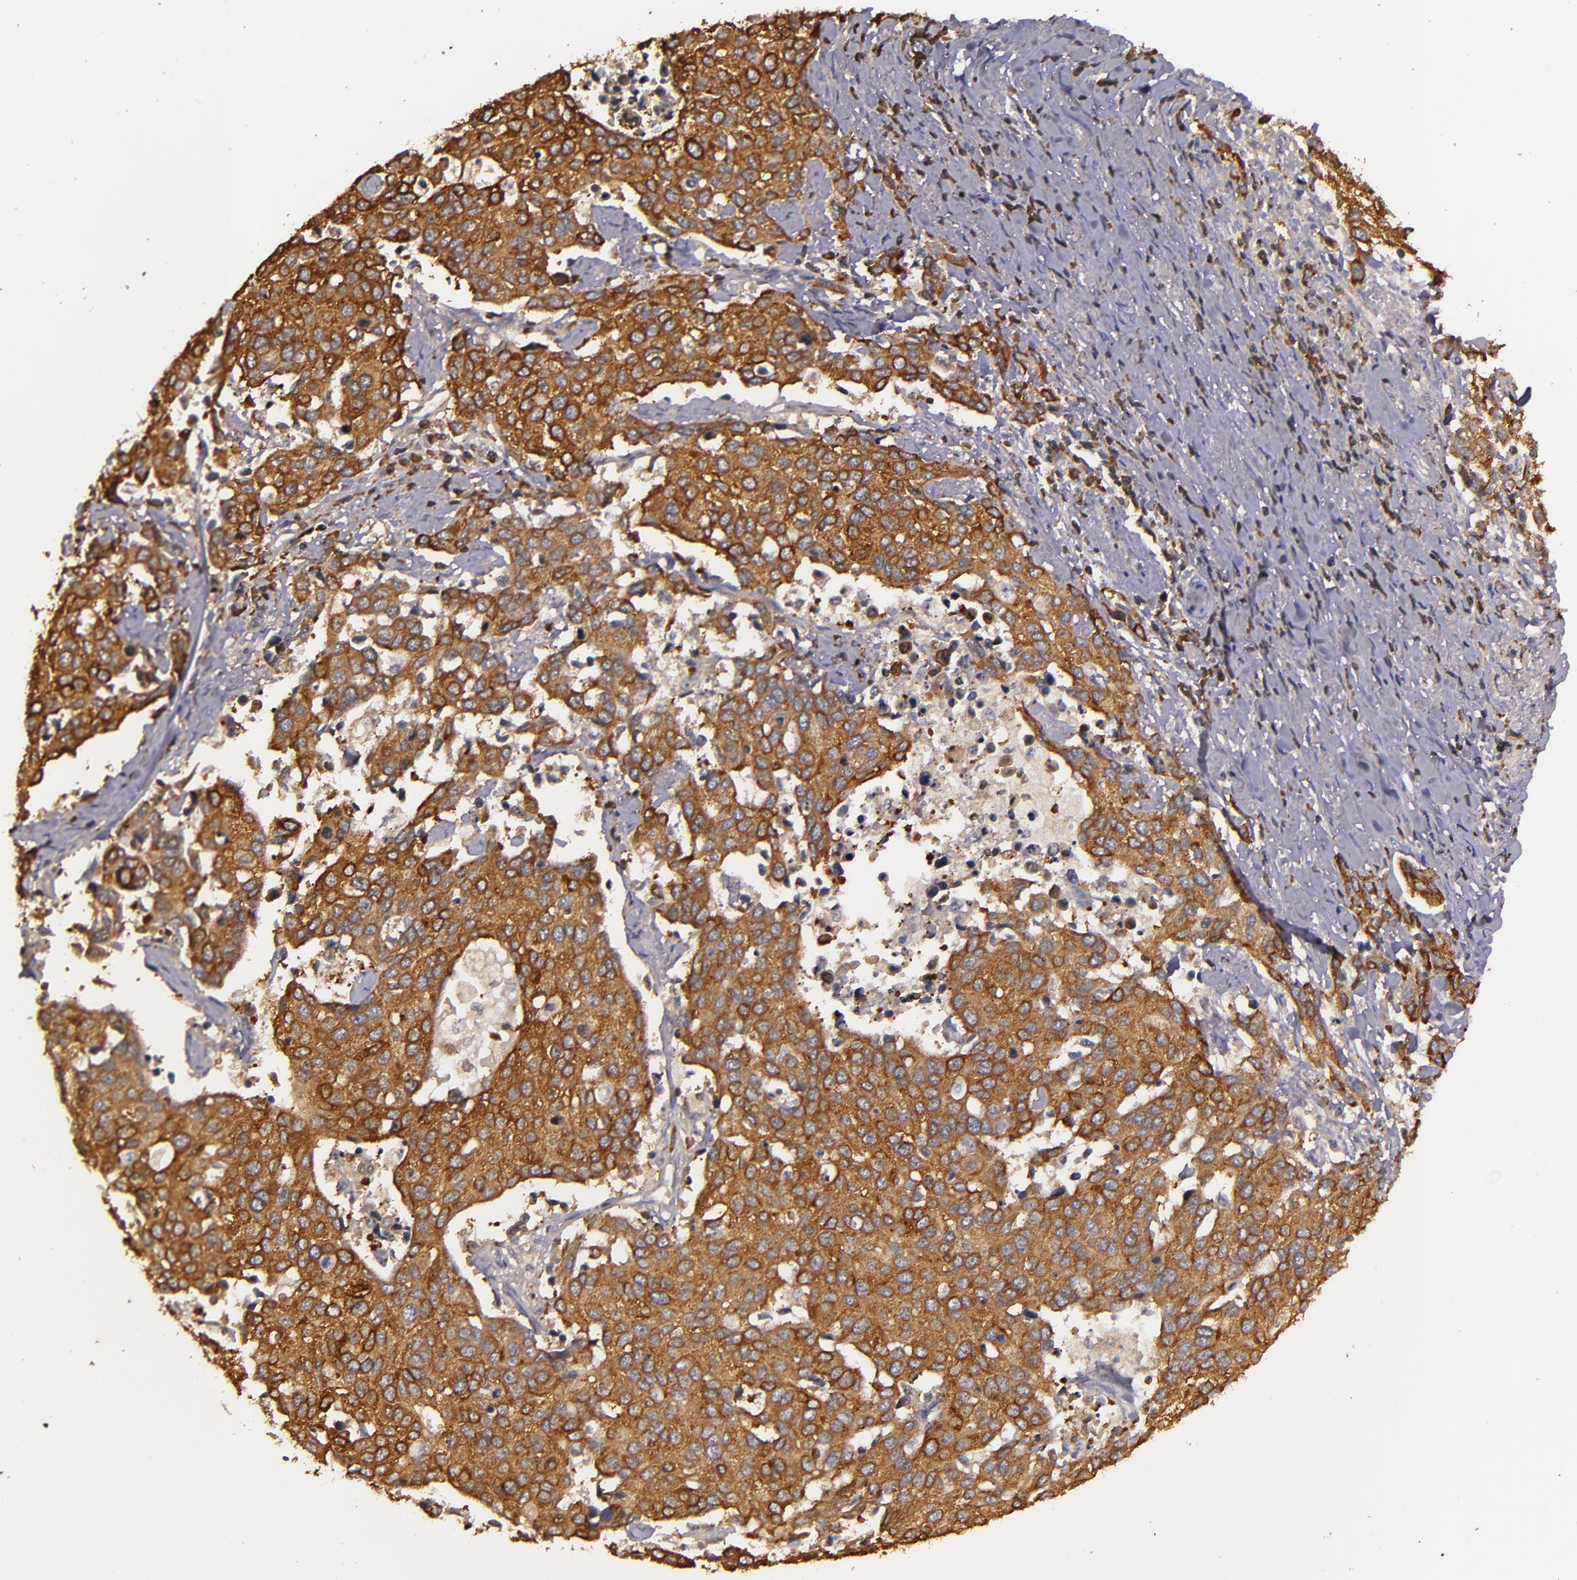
{"staining": {"intensity": "strong", "quantity": ">75%", "location": "cytoplasmic/membranous"}, "tissue": "cervical cancer", "cell_type": "Tumor cells", "image_type": "cancer", "snomed": [{"axis": "morphology", "description": "Squamous cell carcinoma, NOS"}, {"axis": "topography", "description": "Cervix"}], "caption": "Strong cytoplasmic/membranous protein positivity is present in about >75% of tumor cells in squamous cell carcinoma (cervical).", "gene": "SLC9A3R1", "patient": {"sex": "female", "age": 54}}